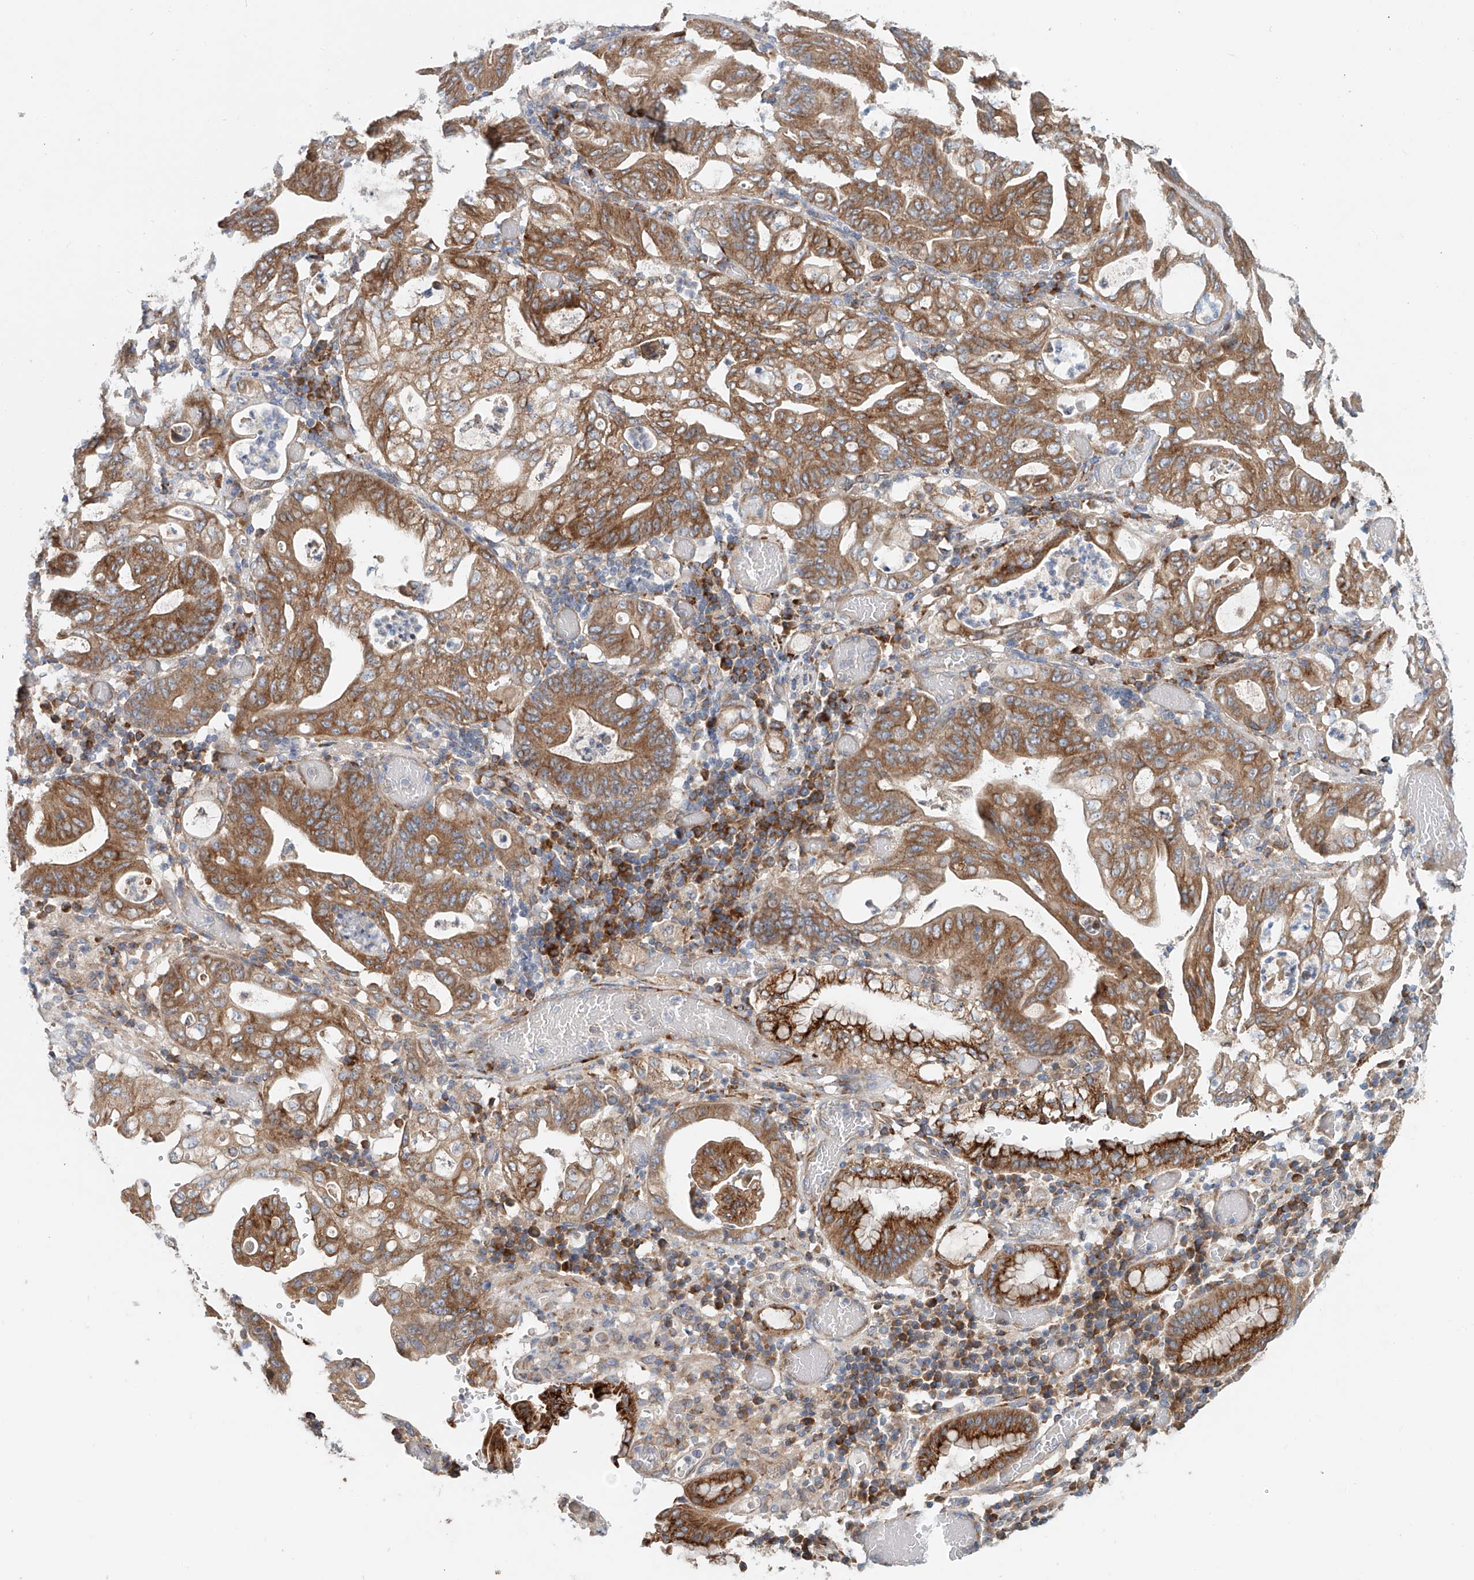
{"staining": {"intensity": "moderate", "quantity": ">75%", "location": "cytoplasmic/membranous"}, "tissue": "stomach cancer", "cell_type": "Tumor cells", "image_type": "cancer", "snomed": [{"axis": "morphology", "description": "Adenocarcinoma, NOS"}, {"axis": "topography", "description": "Stomach"}], "caption": "Immunohistochemical staining of stomach cancer (adenocarcinoma) demonstrates medium levels of moderate cytoplasmic/membranous protein staining in about >75% of tumor cells. The protein of interest is stained brown, and the nuclei are stained in blue (DAB (3,3'-diaminobenzidine) IHC with brightfield microscopy, high magnification).", "gene": "SNAP29", "patient": {"sex": "female", "age": 73}}